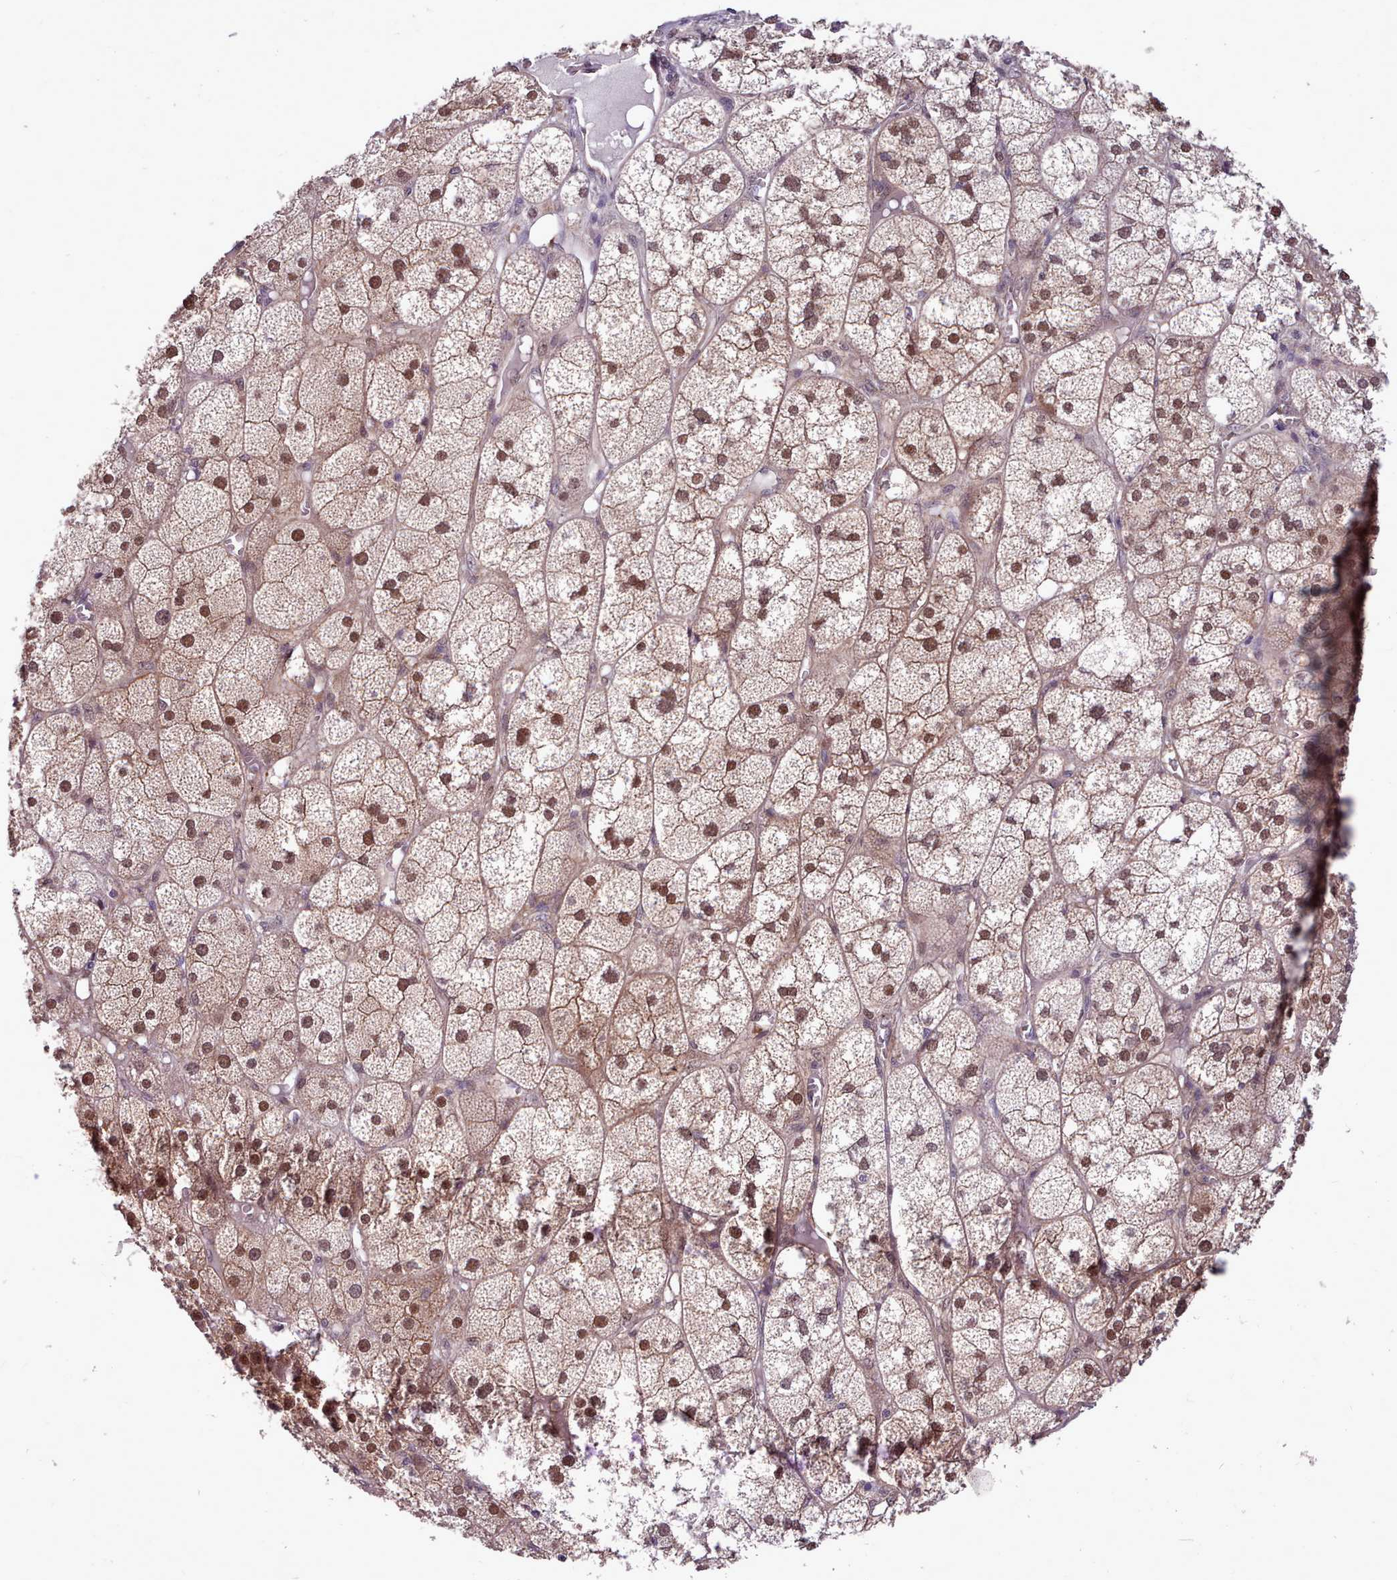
{"staining": {"intensity": "moderate", "quantity": ">75%", "location": "cytoplasmic/membranous,nuclear"}, "tissue": "adrenal gland", "cell_type": "Glandular cells", "image_type": "normal", "snomed": [{"axis": "morphology", "description": "Normal tissue, NOS"}, {"axis": "topography", "description": "Adrenal gland"}], "caption": "An image of human adrenal gland stained for a protein reveals moderate cytoplasmic/membranous,nuclear brown staining in glandular cells. The protein is stained brown, and the nuclei are stained in blue (DAB IHC with brightfield microscopy, high magnification).", "gene": "AHCY", "patient": {"sex": "female", "age": 61}}